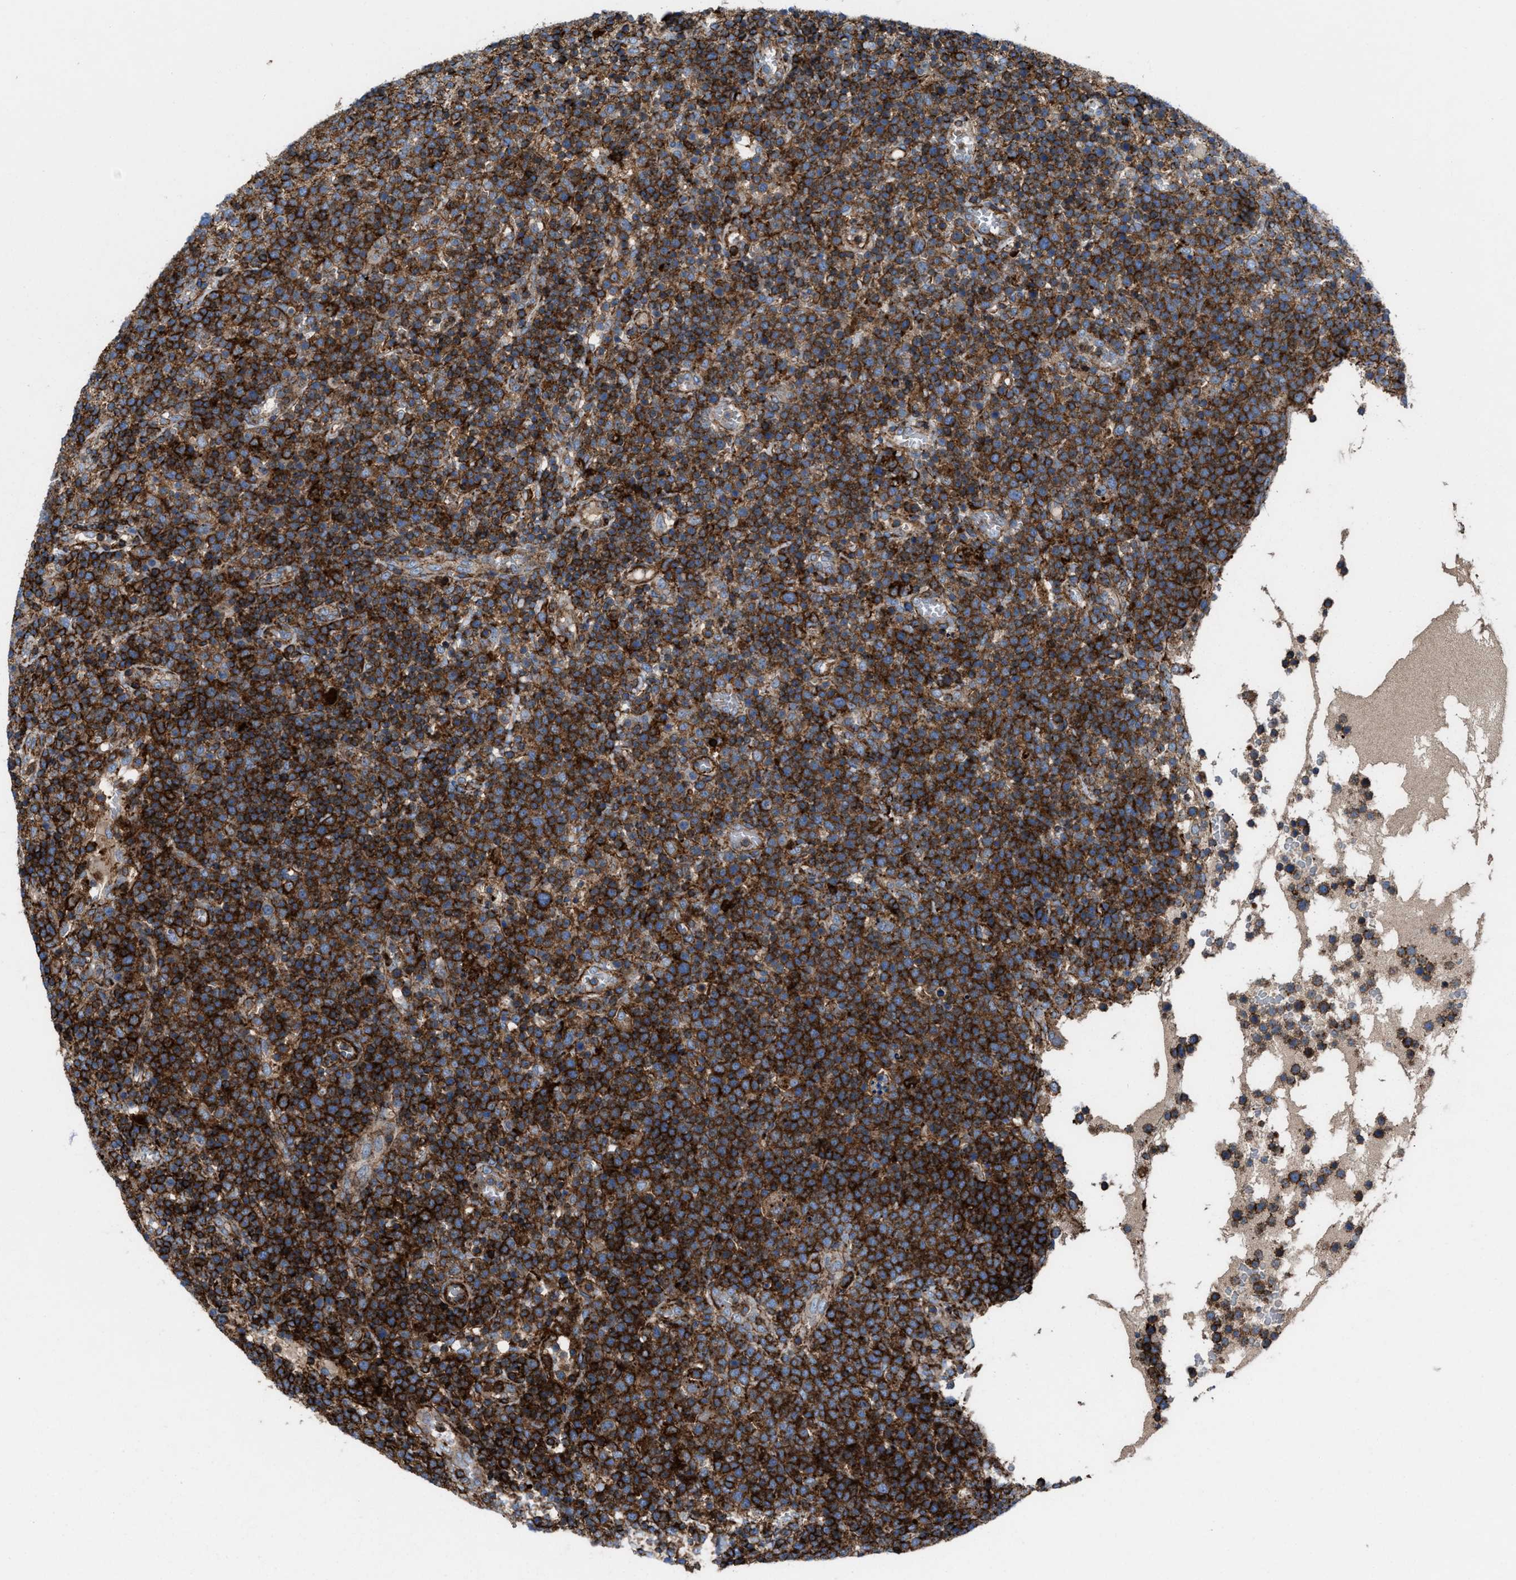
{"staining": {"intensity": "strong", "quantity": ">75%", "location": "cytoplasmic/membranous"}, "tissue": "lymphoma", "cell_type": "Tumor cells", "image_type": "cancer", "snomed": [{"axis": "morphology", "description": "Malignant lymphoma, non-Hodgkin's type, High grade"}, {"axis": "topography", "description": "Lymph node"}], "caption": "Lymphoma was stained to show a protein in brown. There is high levels of strong cytoplasmic/membranous positivity in about >75% of tumor cells.", "gene": "AGPAT2", "patient": {"sex": "male", "age": 61}}